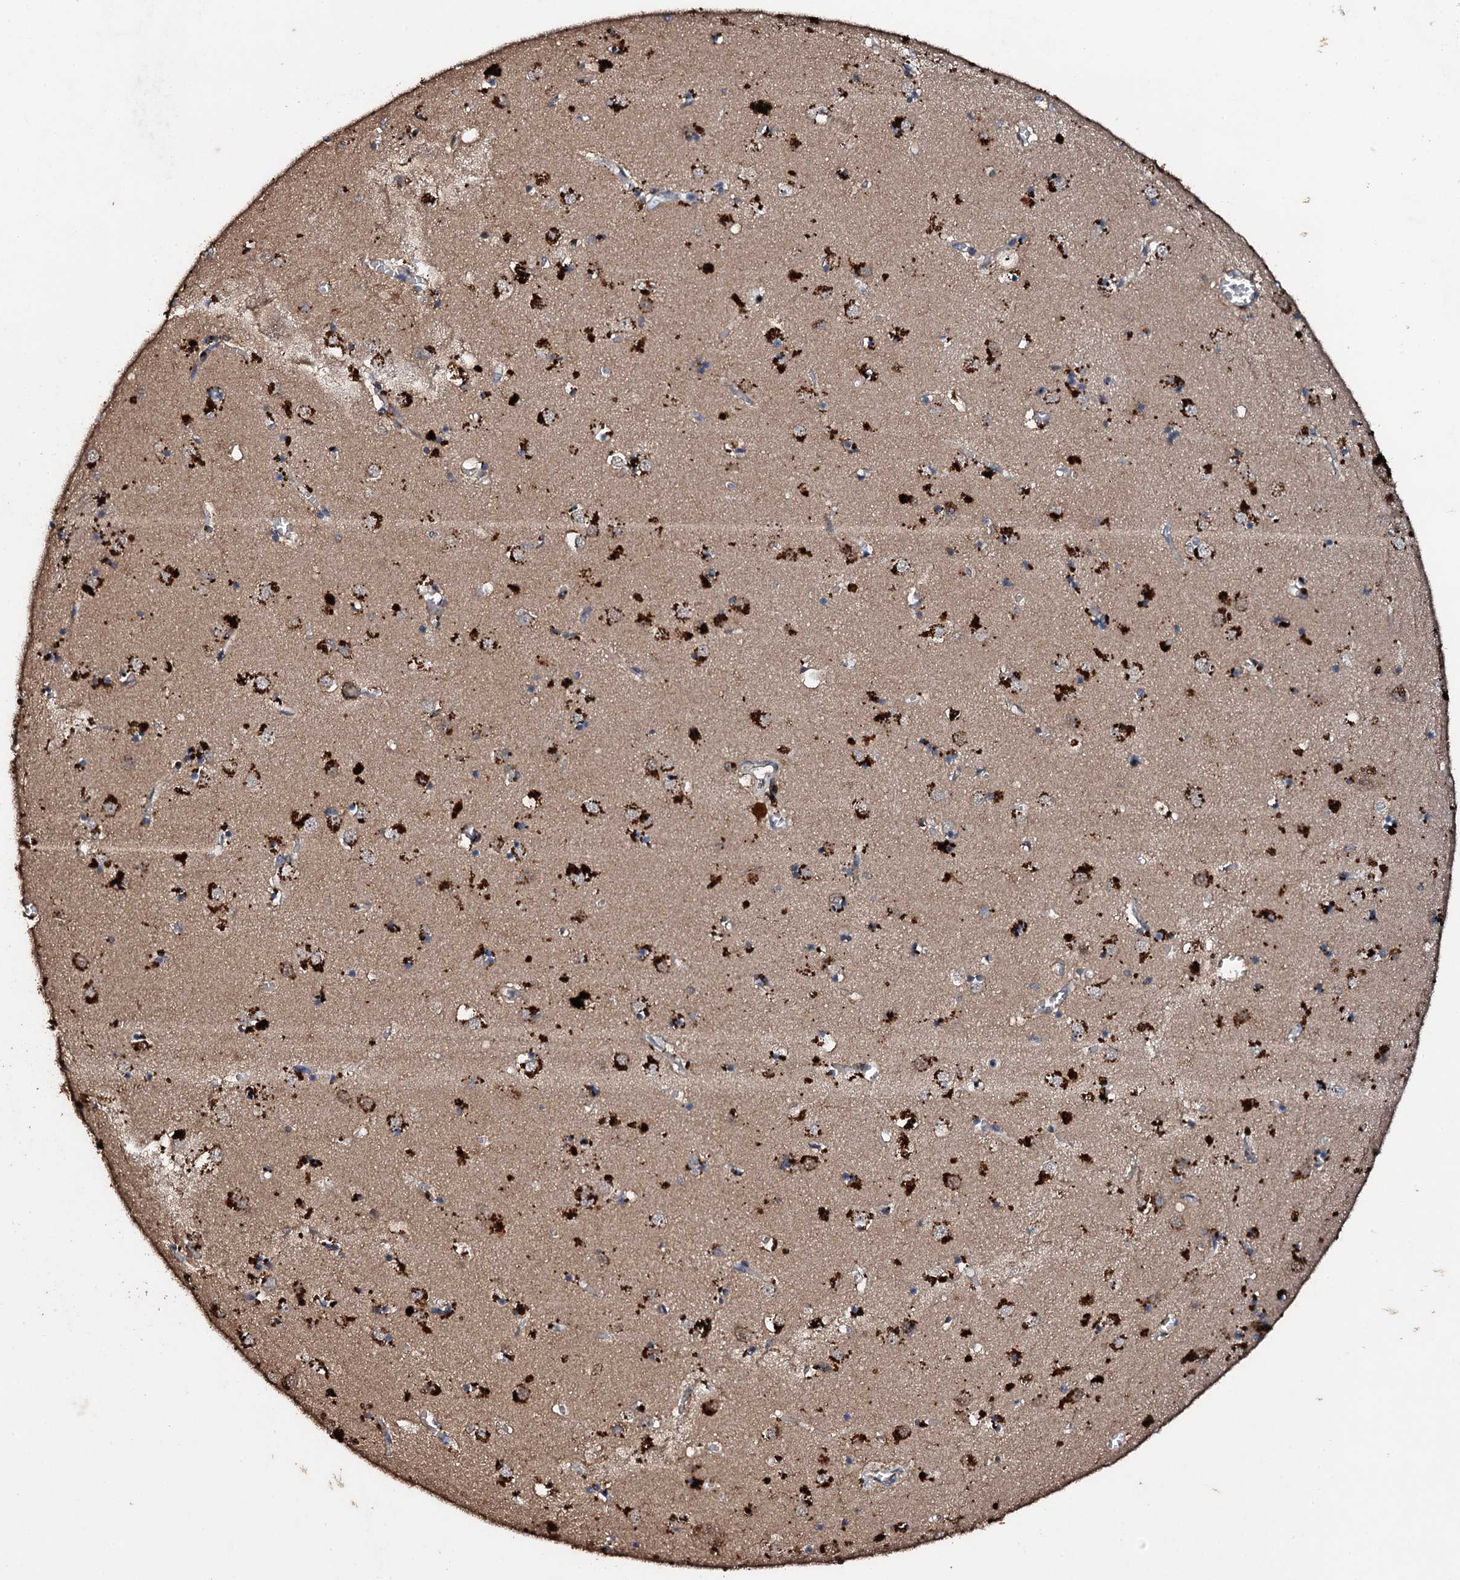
{"staining": {"intensity": "strong", "quantity": "25%-75%", "location": "cytoplasmic/membranous"}, "tissue": "caudate", "cell_type": "Glial cells", "image_type": "normal", "snomed": [{"axis": "morphology", "description": "Normal tissue, NOS"}, {"axis": "topography", "description": "Lateral ventricle wall"}], "caption": "Protein staining reveals strong cytoplasmic/membranous expression in approximately 25%-75% of glial cells in benign caudate.", "gene": "ADAMTS10", "patient": {"sex": "male", "age": 70}}